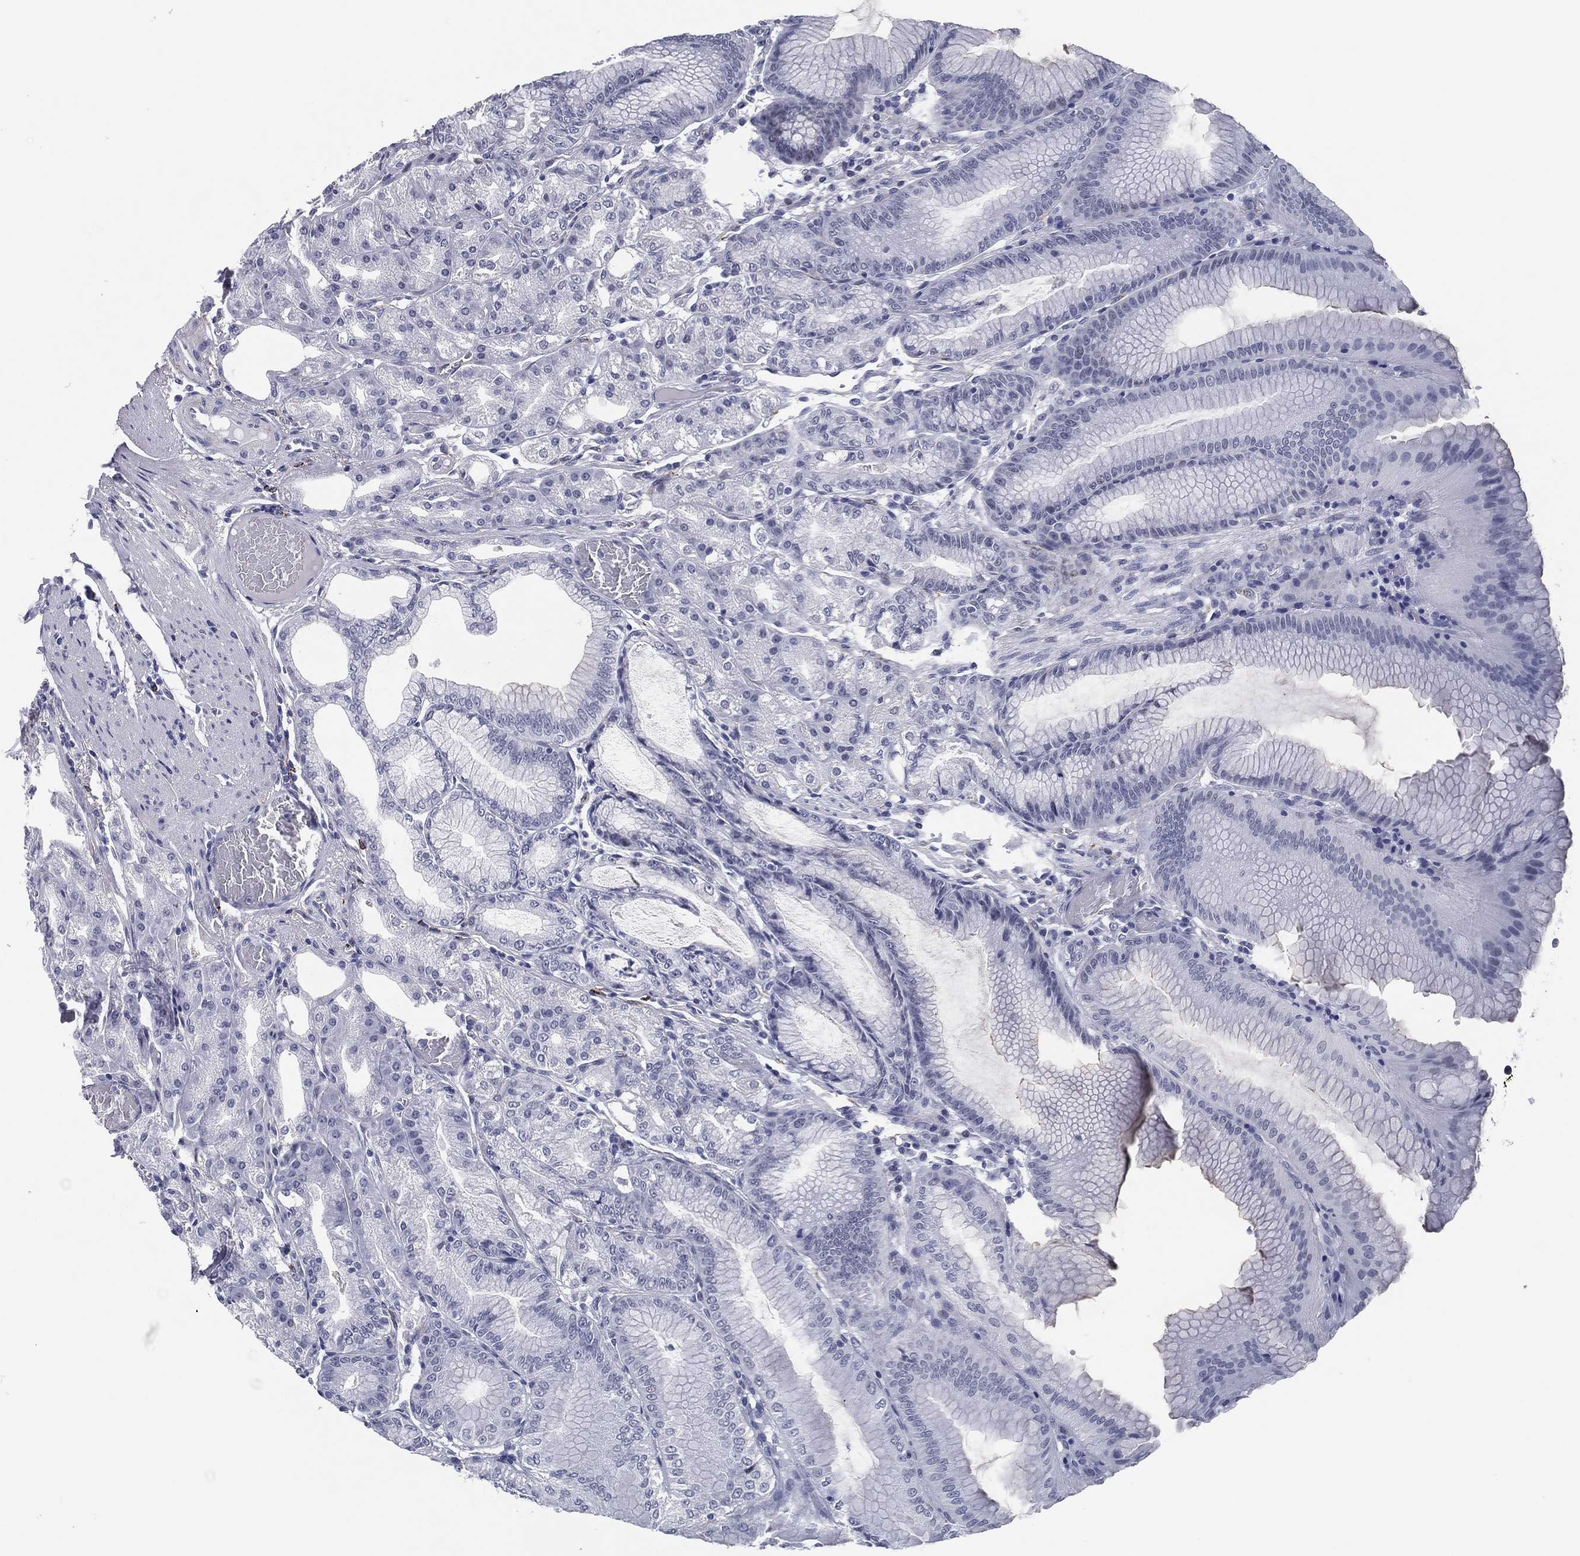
{"staining": {"intensity": "negative", "quantity": "none", "location": "none"}, "tissue": "stomach", "cell_type": "Glandular cells", "image_type": "normal", "snomed": [{"axis": "morphology", "description": "Normal tissue, NOS"}, {"axis": "topography", "description": "Stomach"}], "caption": "Immunohistochemistry (IHC) of normal human stomach exhibits no expression in glandular cells.", "gene": "HLA", "patient": {"sex": "male", "age": 71}}